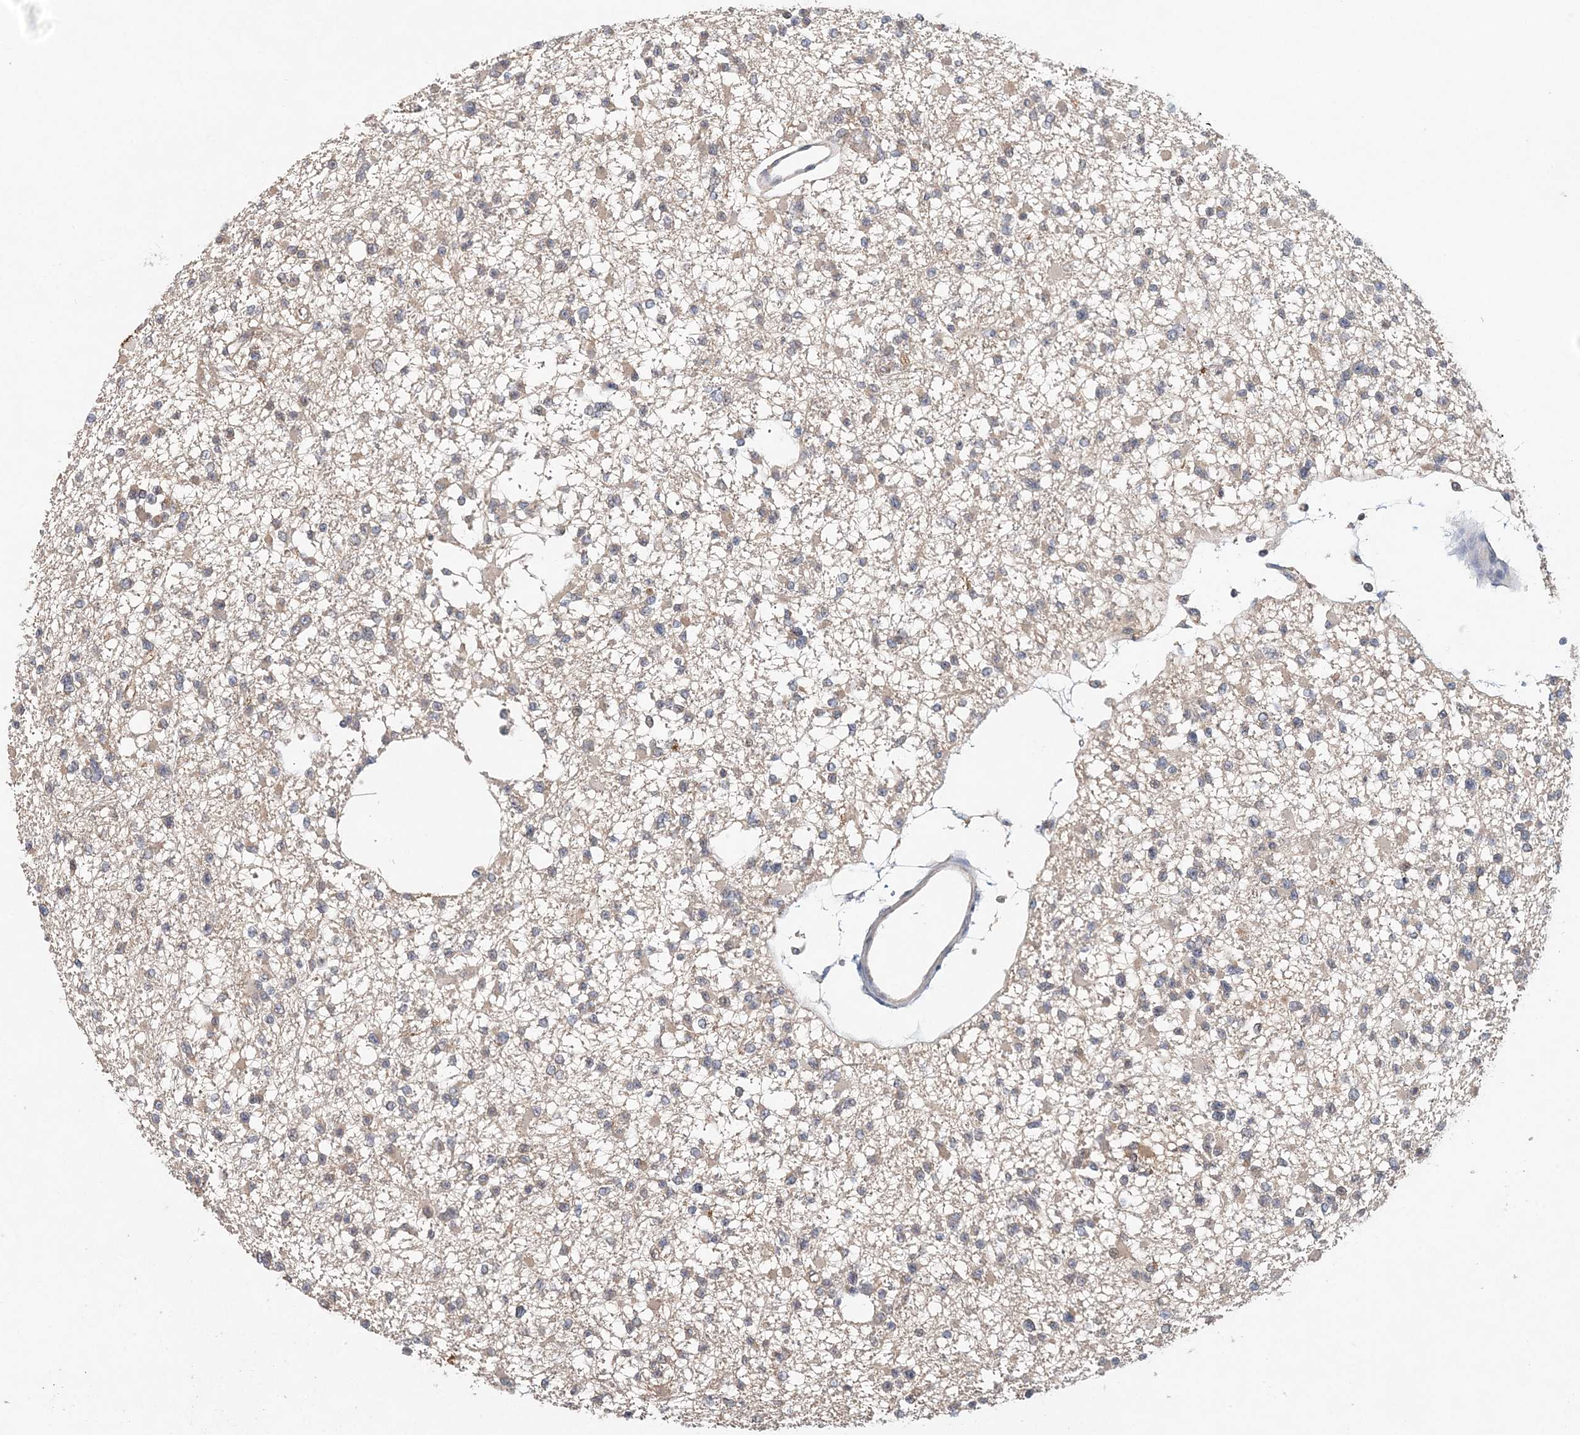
{"staining": {"intensity": "weak", "quantity": "<25%", "location": "cytoplasmic/membranous"}, "tissue": "glioma", "cell_type": "Tumor cells", "image_type": "cancer", "snomed": [{"axis": "morphology", "description": "Glioma, malignant, Low grade"}, {"axis": "topography", "description": "Brain"}], "caption": "Glioma was stained to show a protein in brown. There is no significant staining in tumor cells.", "gene": "SYCP3", "patient": {"sex": "female", "age": 22}}